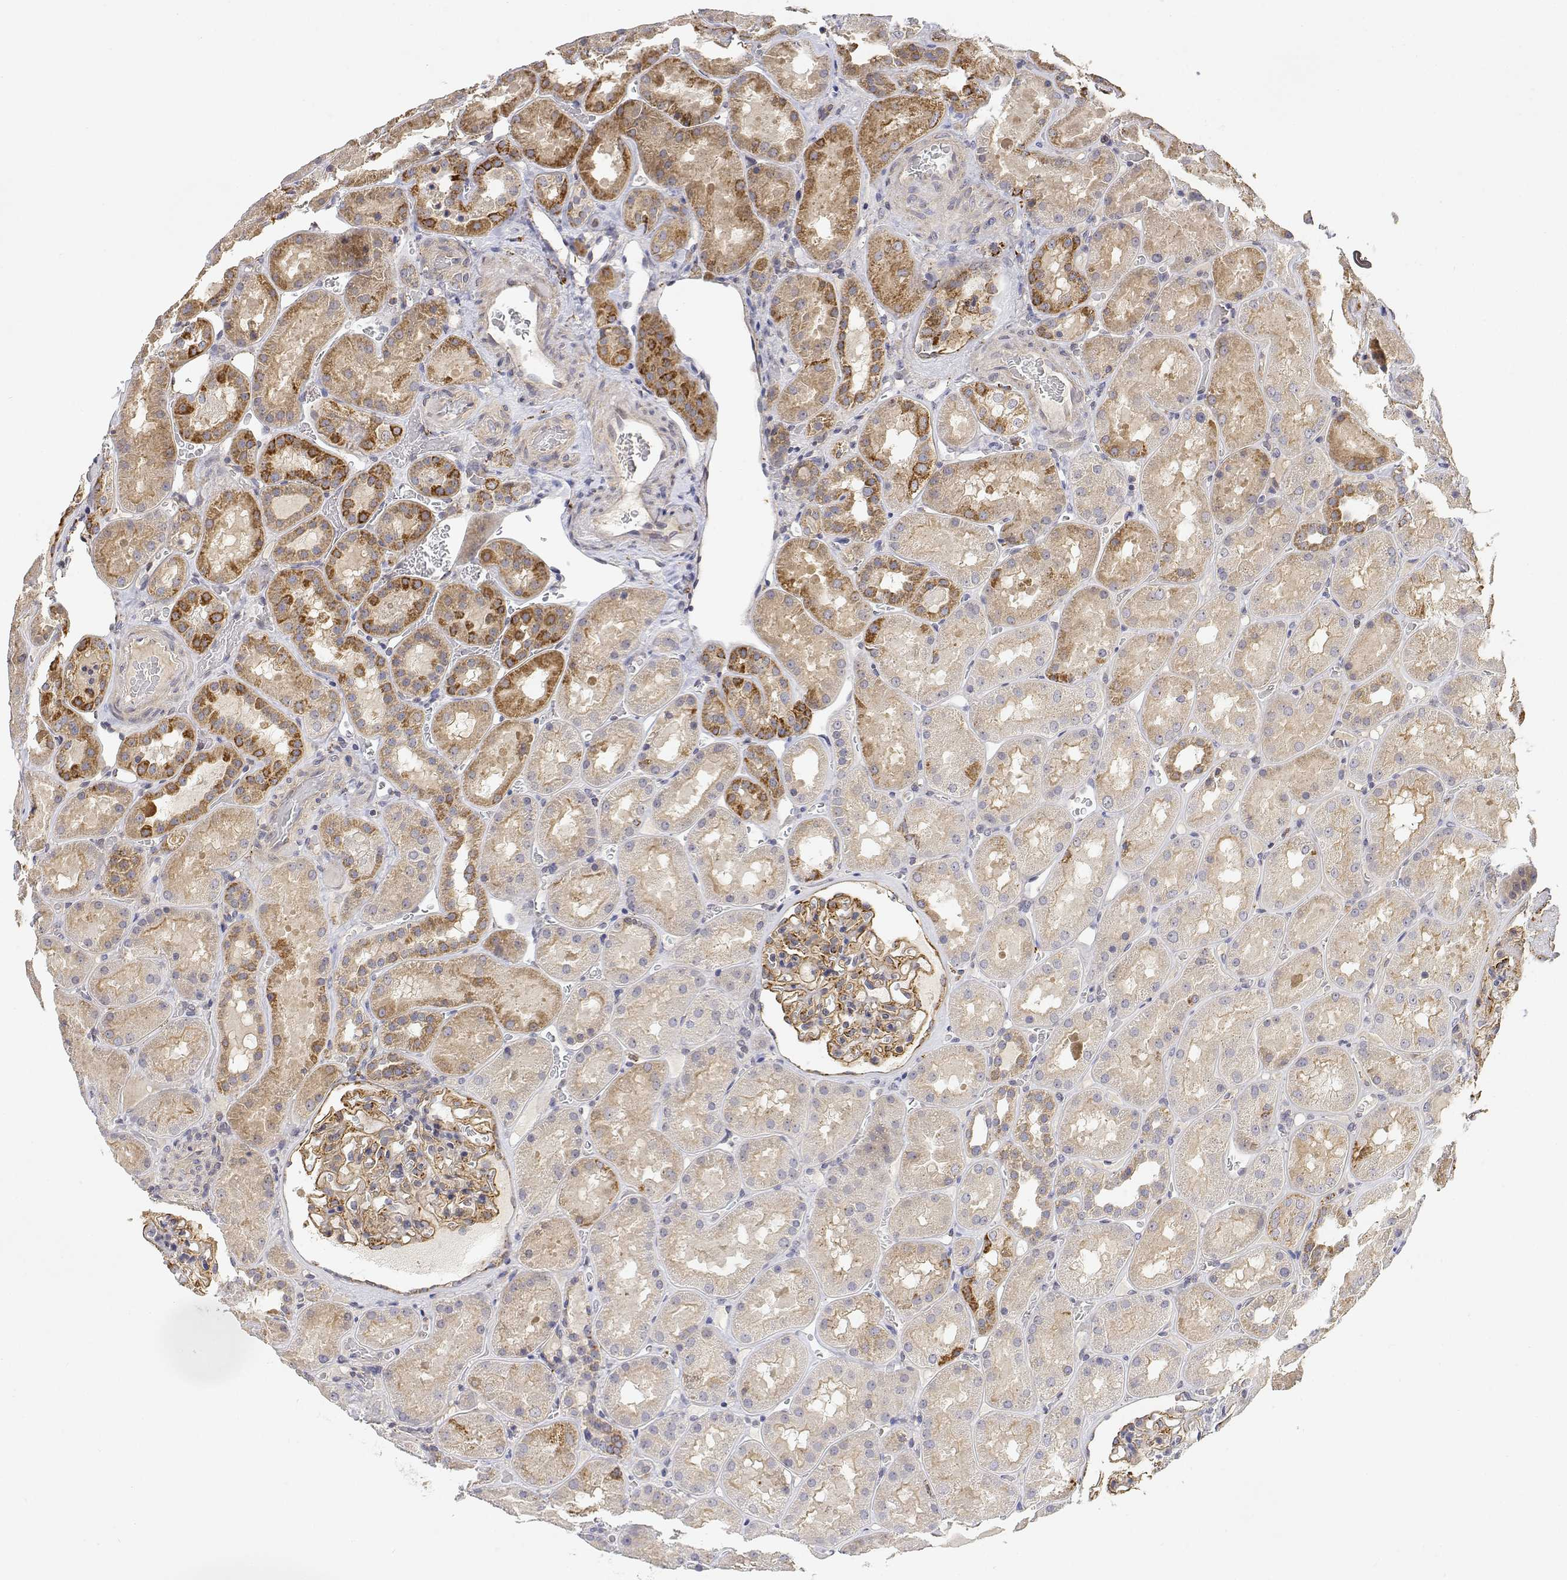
{"staining": {"intensity": "moderate", "quantity": "25%-75%", "location": "cytoplasmic/membranous"}, "tissue": "kidney", "cell_type": "Cells in glomeruli", "image_type": "normal", "snomed": [{"axis": "morphology", "description": "Normal tissue, NOS"}, {"axis": "topography", "description": "Kidney"}], "caption": "Brown immunohistochemical staining in benign human kidney demonstrates moderate cytoplasmic/membranous positivity in approximately 25%-75% of cells in glomeruli. Using DAB (brown) and hematoxylin (blue) stains, captured at high magnification using brightfield microscopy.", "gene": "LONRF3", "patient": {"sex": "male", "age": 73}}